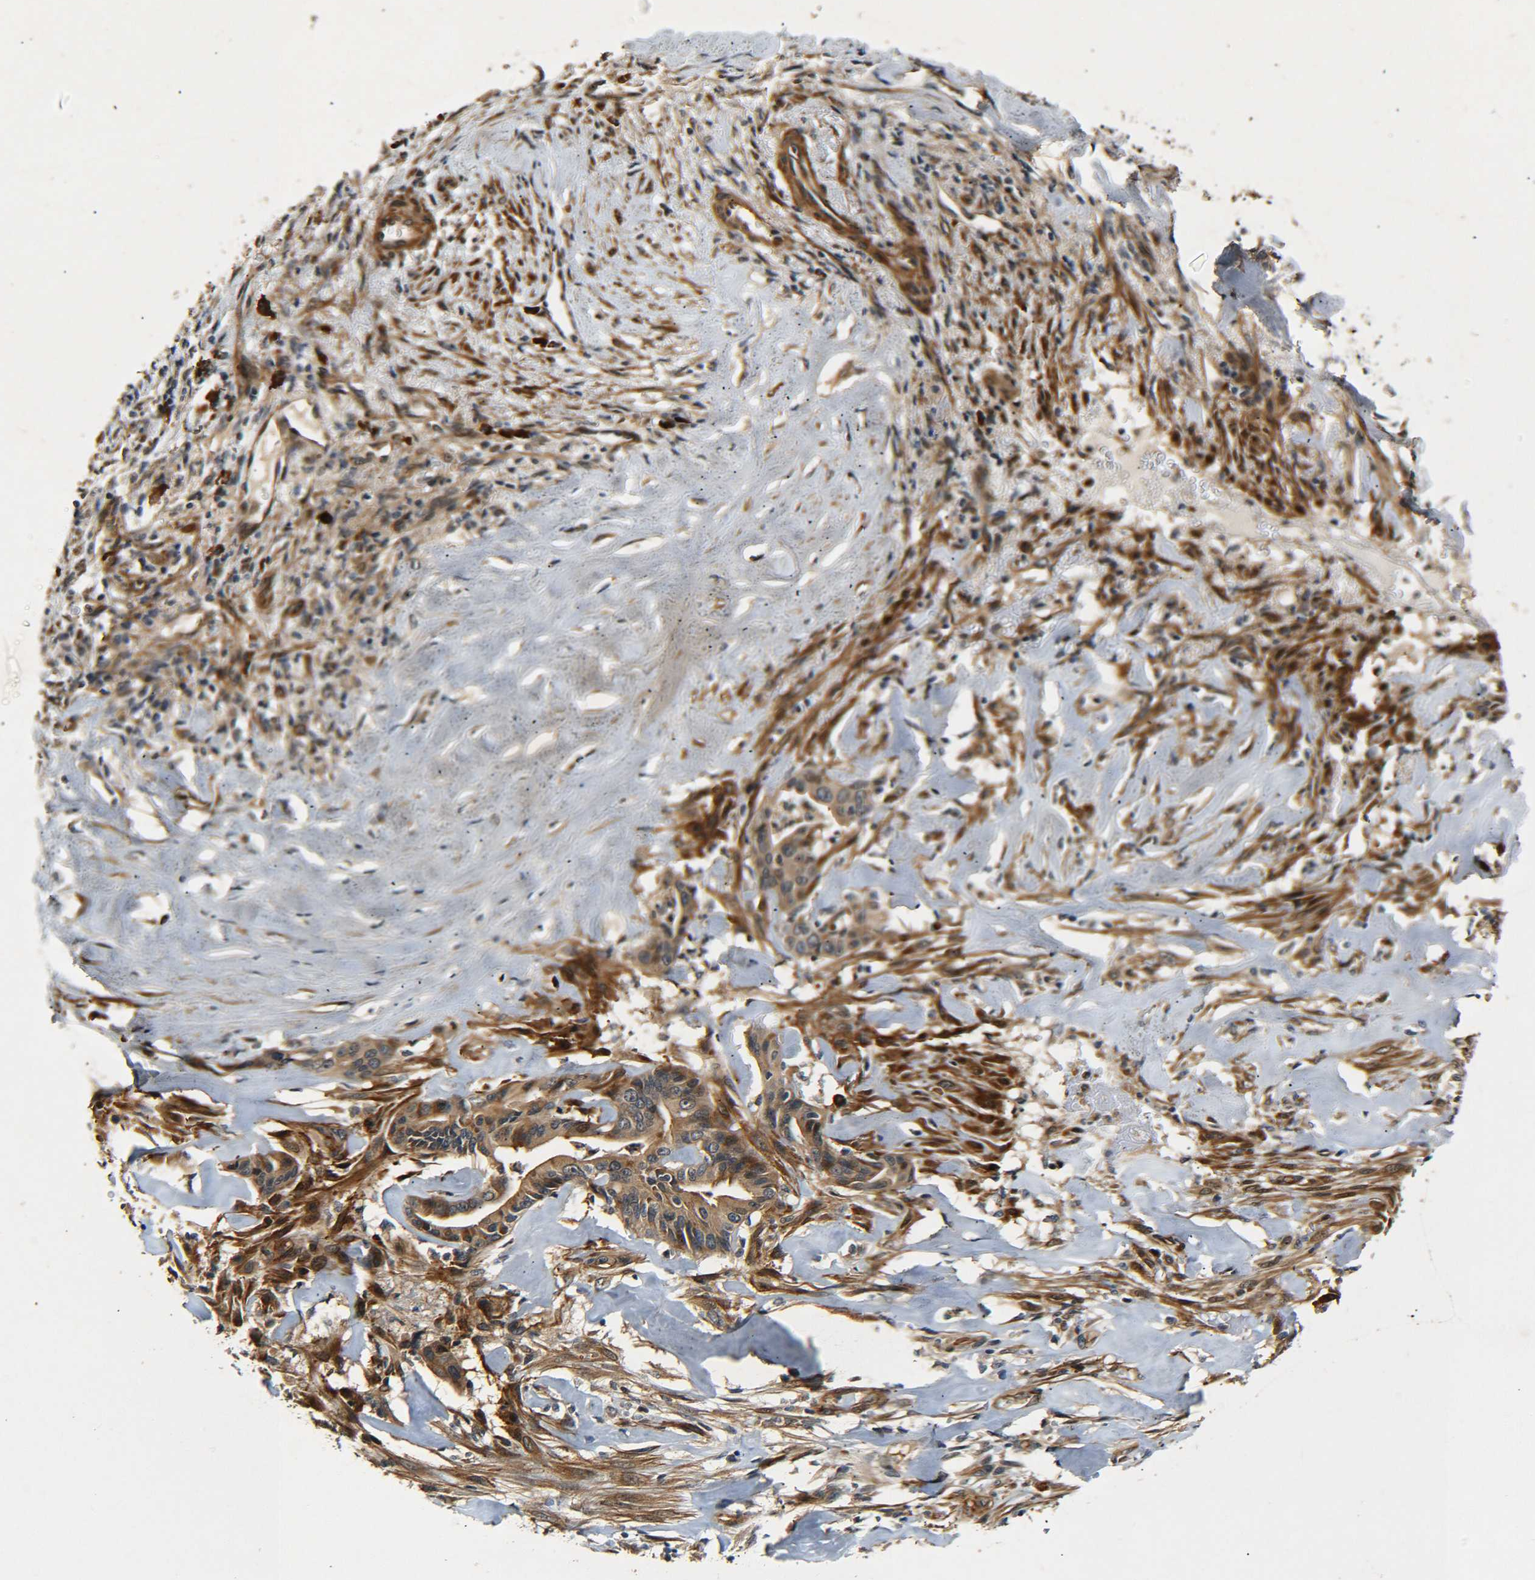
{"staining": {"intensity": "moderate", "quantity": ">75%", "location": "cytoplasmic/membranous"}, "tissue": "liver cancer", "cell_type": "Tumor cells", "image_type": "cancer", "snomed": [{"axis": "morphology", "description": "Cholangiocarcinoma"}, {"axis": "topography", "description": "Liver"}], "caption": "Protein expression analysis of liver cancer (cholangiocarcinoma) exhibits moderate cytoplasmic/membranous staining in about >75% of tumor cells. The protein is shown in brown color, while the nuclei are stained blue.", "gene": "MEIS1", "patient": {"sex": "female", "age": 67}}